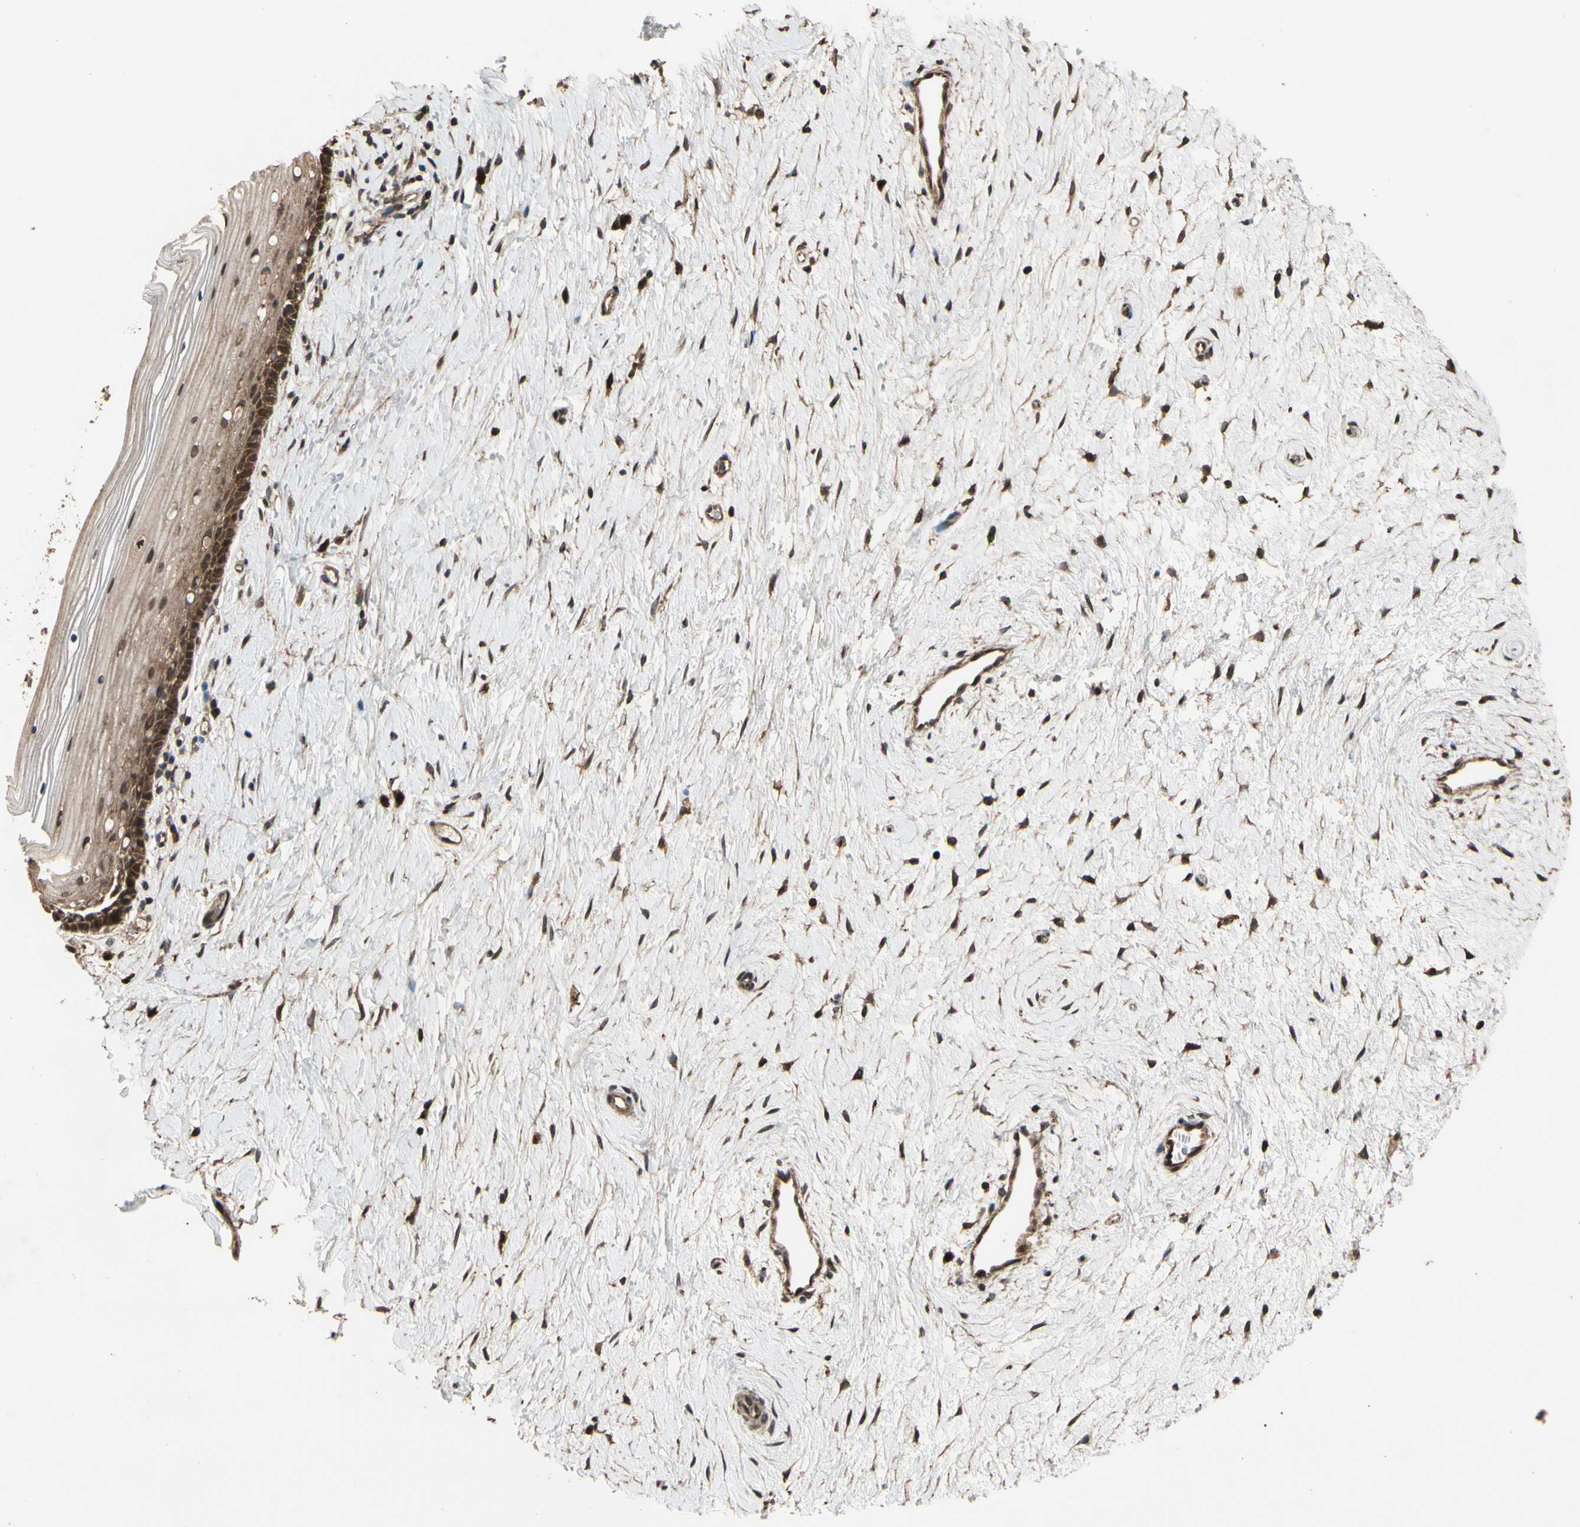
{"staining": {"intensity": "strong", "quantity": "25%-75%", "location": "cytoplasmic/membranous,nuclear"}, "tissue": "cervix", "cell_type": "Glandular cells", "image_type": "normal", "snomed": [{"axis": "morphology", "description": "Normal tissue, NOS"}, {"axis": "topography", "description": "Cervix"}], "caption": "Glandular cells show high levels of strong cytoplasmic/membranous,nuclear staining in about 25%-75% of cells in benign cervix. (Brightfield microscopy of DAB IHC at high magnification).", "gene": "CSF1R", "patient": {"sex": "female", "age": 39}}